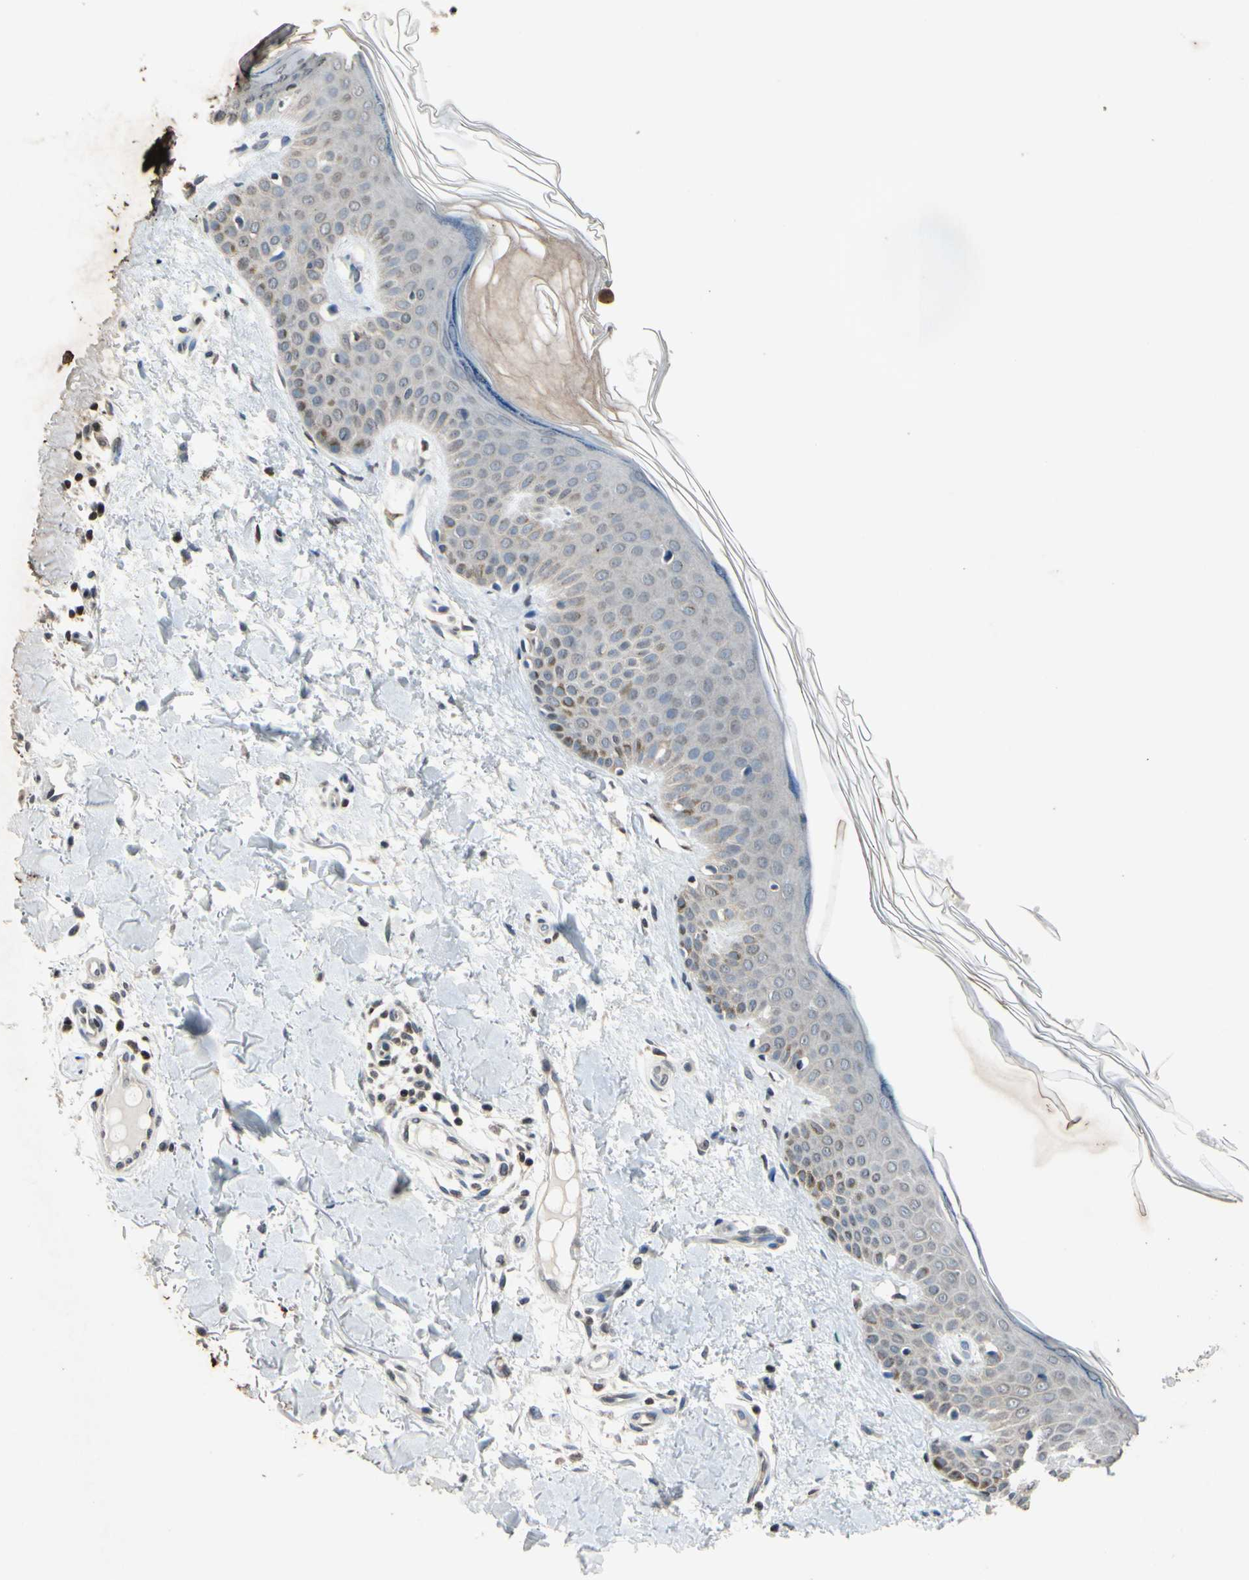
{"staining": {"intensity": "negative", "quantity": "none", "location": "none"}, "tissue": "skin", "cell_type": "Fibroblasts", "image_type": "normal", "snomed": [{"axis": "morphology", "description": "Normal tissue, NOS"}, {"axis": "topography", "description": "Skin"}], "caption": "IHC histopathology image of unremarkable skin stained for a protein (brown), which displays no staining in fibroblasts. Brightfield microscopy of immunohistochemistry (IHC) stained with DAB (3,3'-diaminobenzidine) (brown) and hematoxylin (blue), captured at high magnification.", "gene": "CLDN11", "patient": {"sex": "male", "age": 67}}